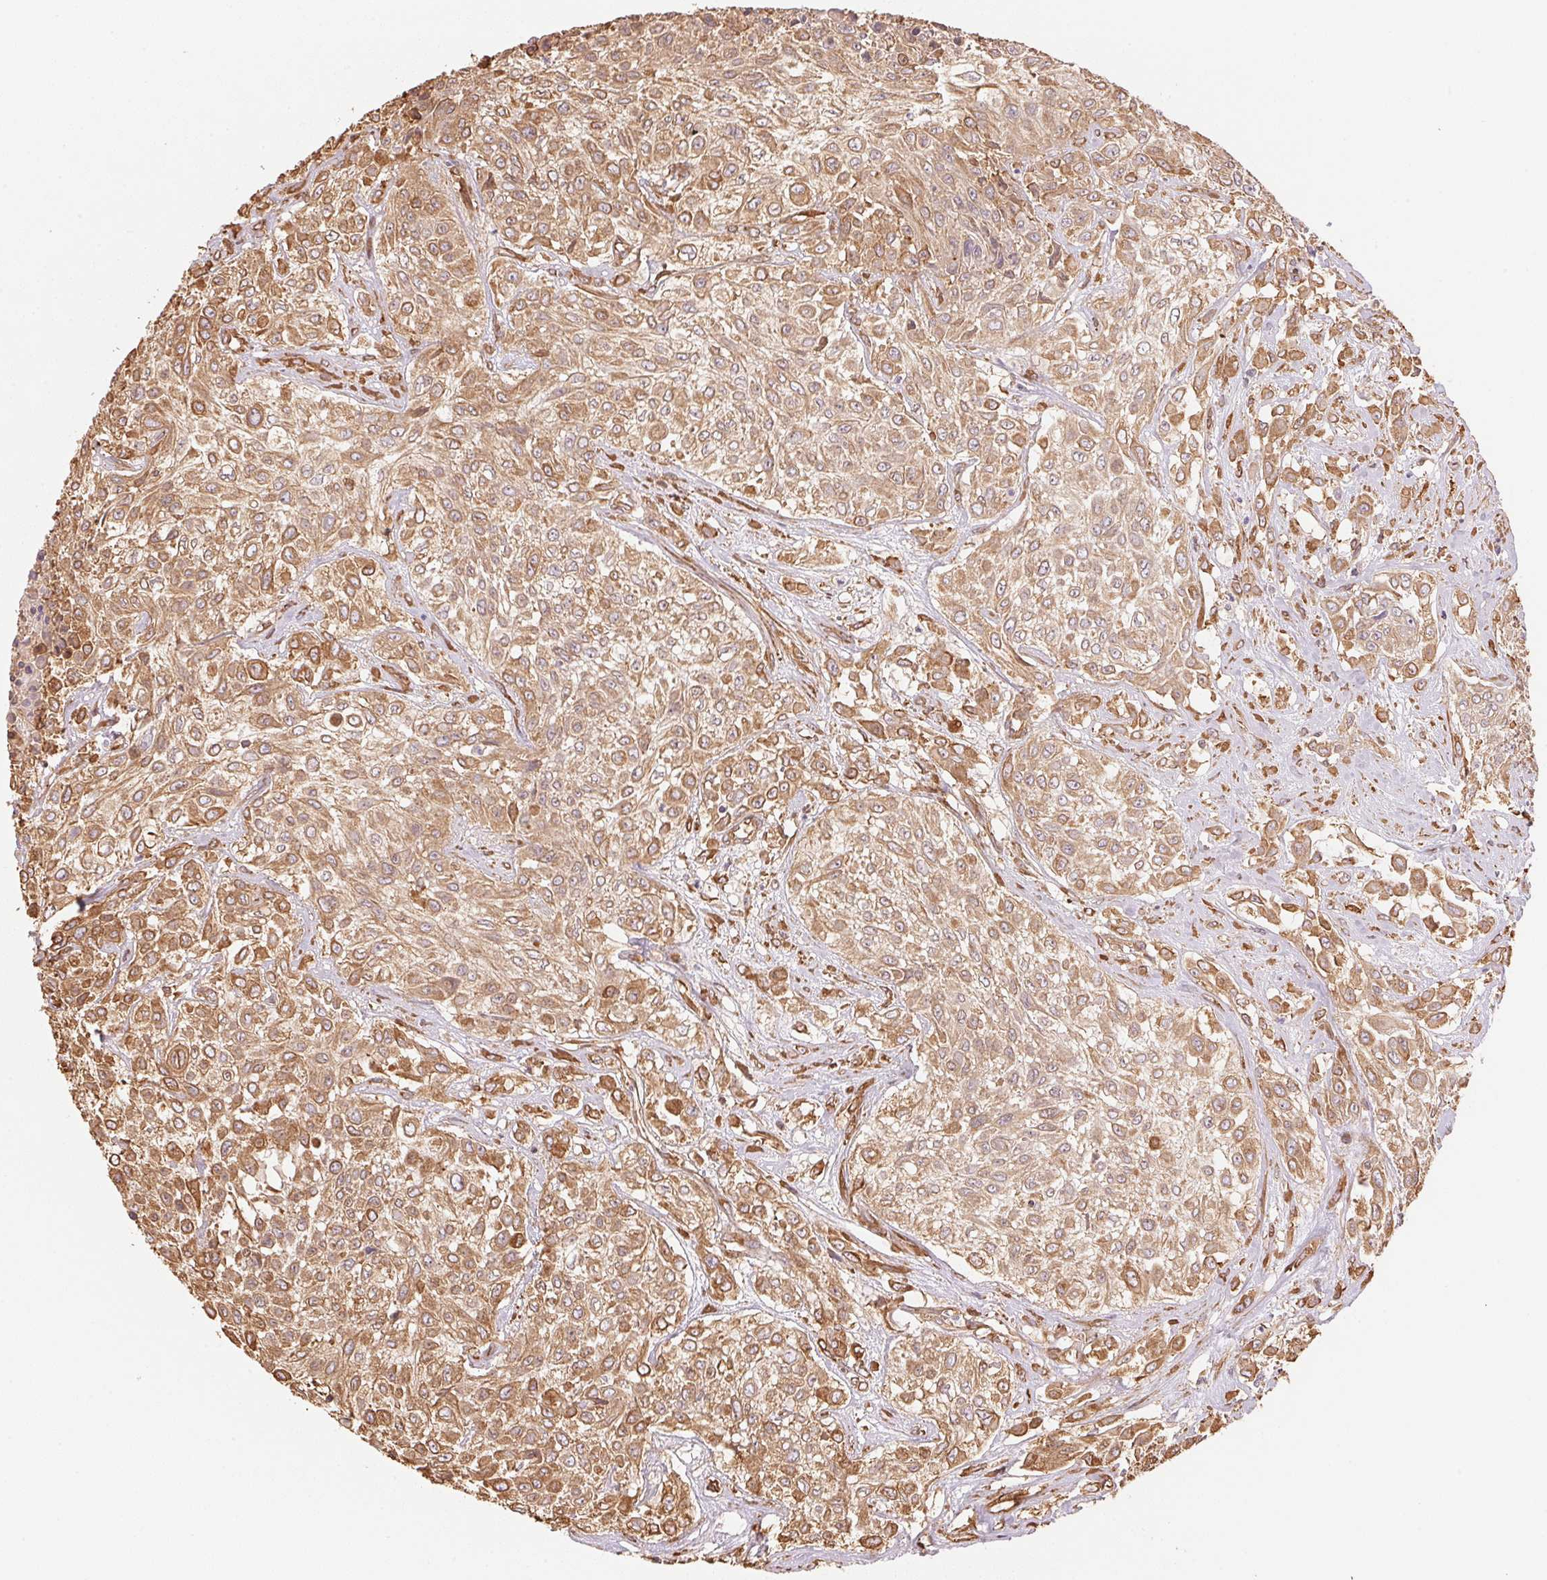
{"staining": {"intensity": "moderate", "quantity": ">75%", "location": "cytoplasmic/membranous"}, "tissue": "urothelial cancer", "cell_type": "Tumor cells", "image_type": "cancer", "snomed": [{"axis": "morphology", "description": "Urothelial carcinoma, High grade"}, {"axis": "topography", "description": "Urinary bladder"}], "caption": "The histopathology image exhibits staining of urothelial cancer, revealing moderate cytoplasmic/membranous protein staining (brown color) within tumor cells.", "gene": "C6orf163", "patient": {"sex": "male", "age": 57}}